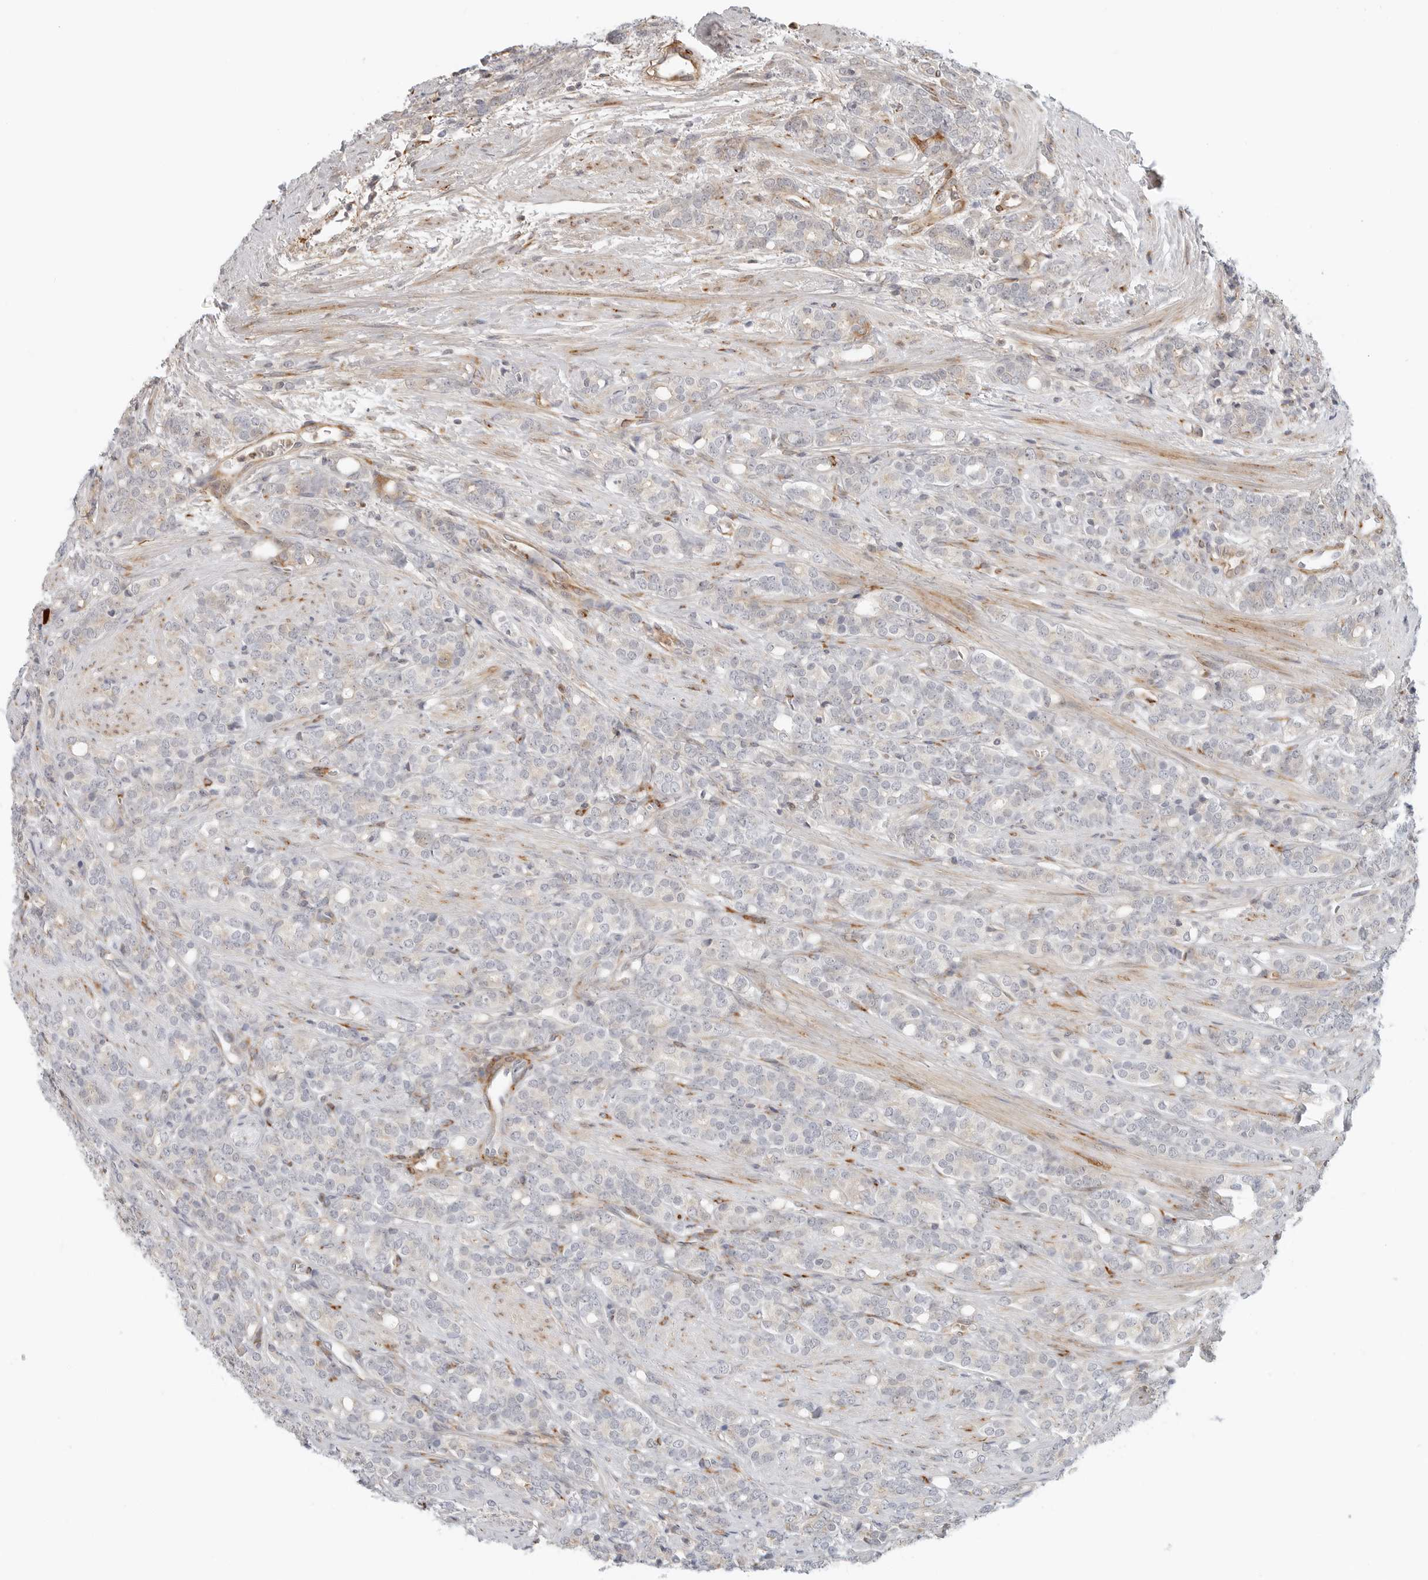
{"staining": {"intensity": "weak", "quantity": "<25%", "location": "cytoplasmic/membranous"}, "tissue": "prostate cancer", "cell_type": "Tumor cells", "image_type": "cancer", "snomed": [{"axis": "morphology", "description": "Adenocarcinoma, High grade"}, {"axis": "topography", "description": "Prostate"}], "caption": "A histopathology image of human prostate cancer (adenocarcinoma (high-grade)) is negative for staining in tumor cells.", "gene": "C1QTNF1", "patient": {"sex": "male", "age": 62}}